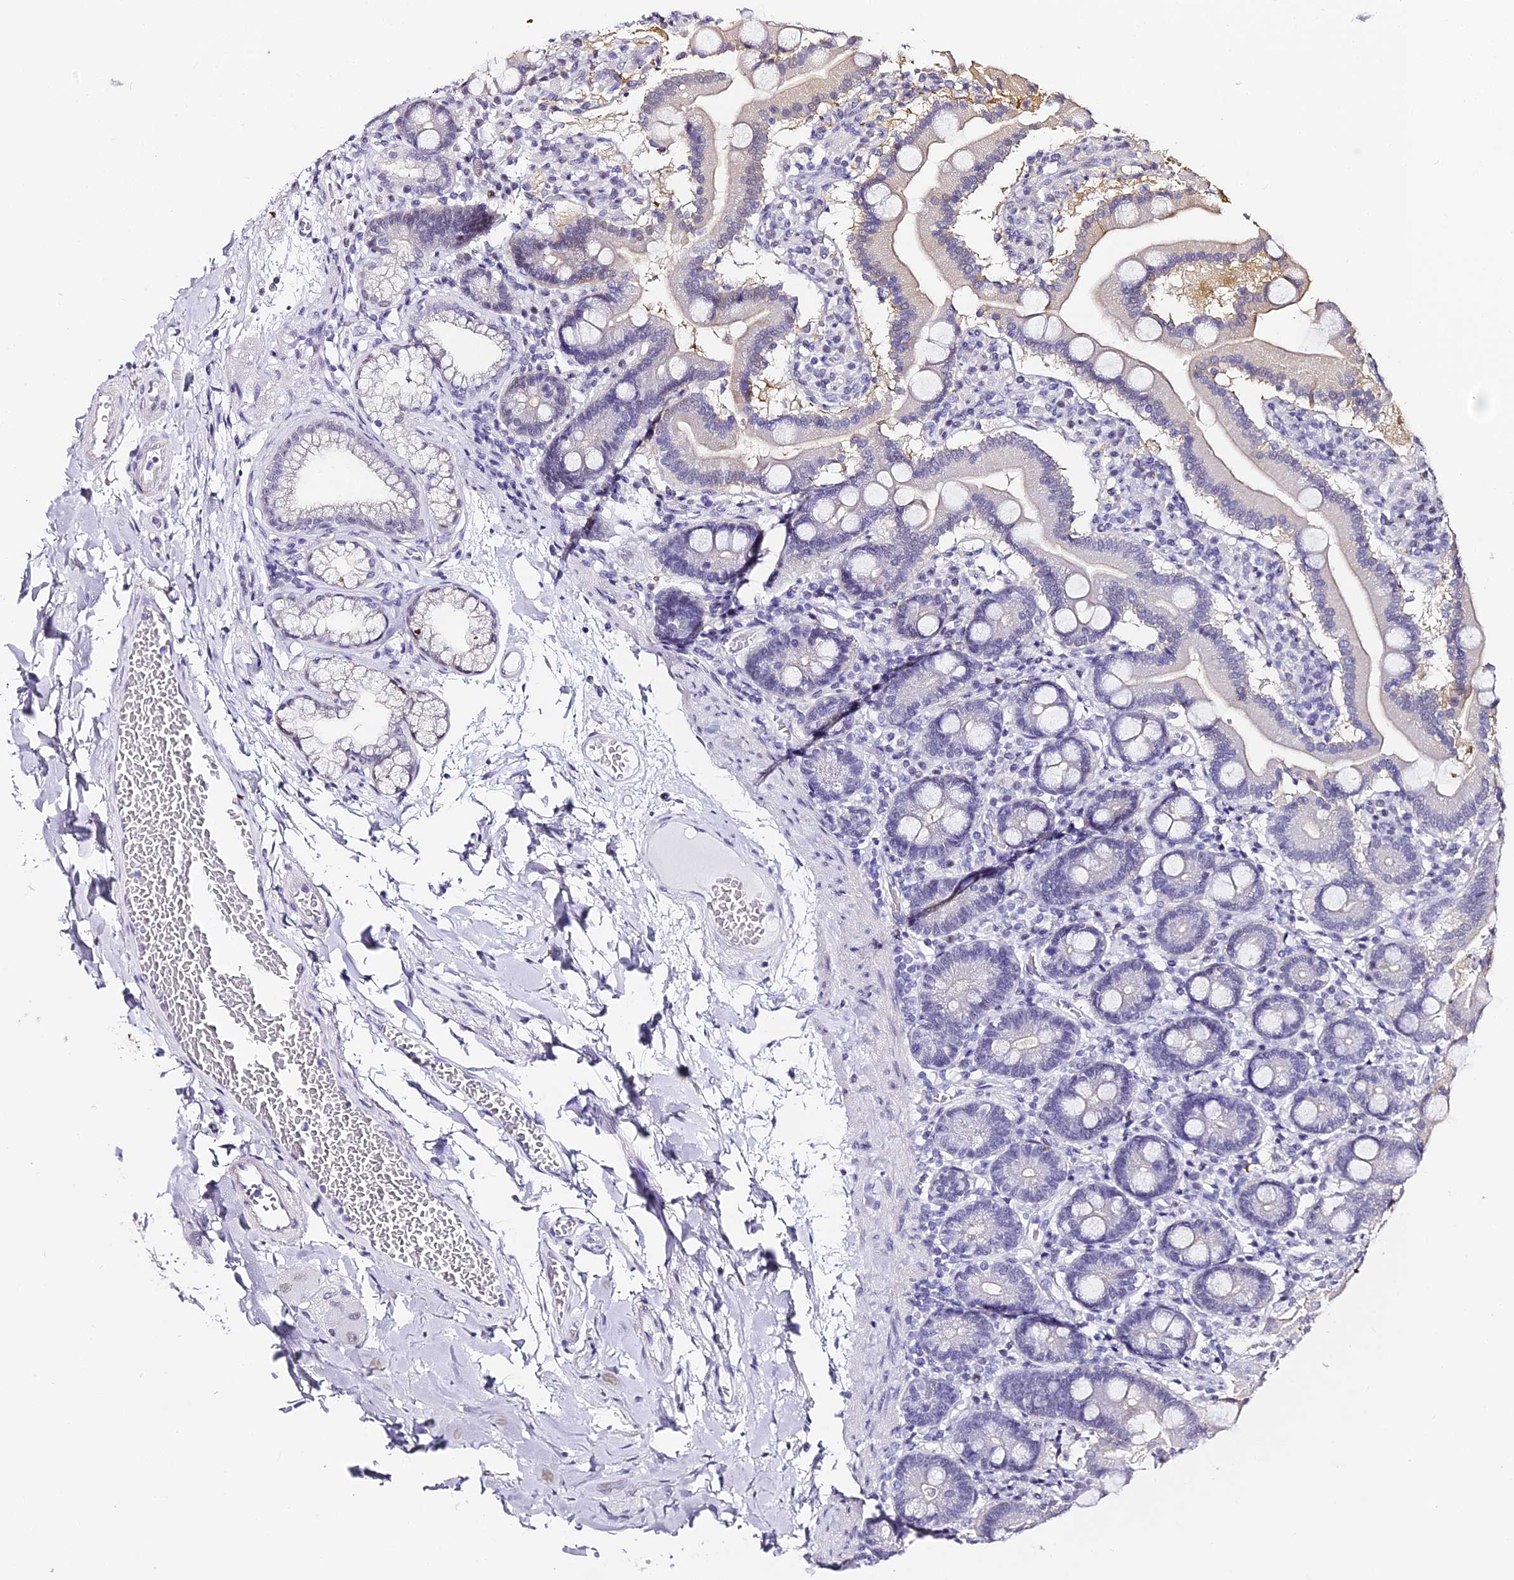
{"staining": {"intensity": "negative", "quantity": "none", "location": "none"}, "tissue": "duodenum", "cell_type": "Glandular cells", "image_type": "normal", "snomed": [{"axis": "morphology", "description": "Normal tissue, NOS"}, {"axis": "topography", "description": "Duodenum"}], "caption": "A histopathology image of duodenum stained for a protein reveals no brown staining in glandular cells. (Immunohistochemistry, brightfield microscopy, high magnification).", "gene": "ABHD14A", "patient": {"sex": "male", "age": 55}}